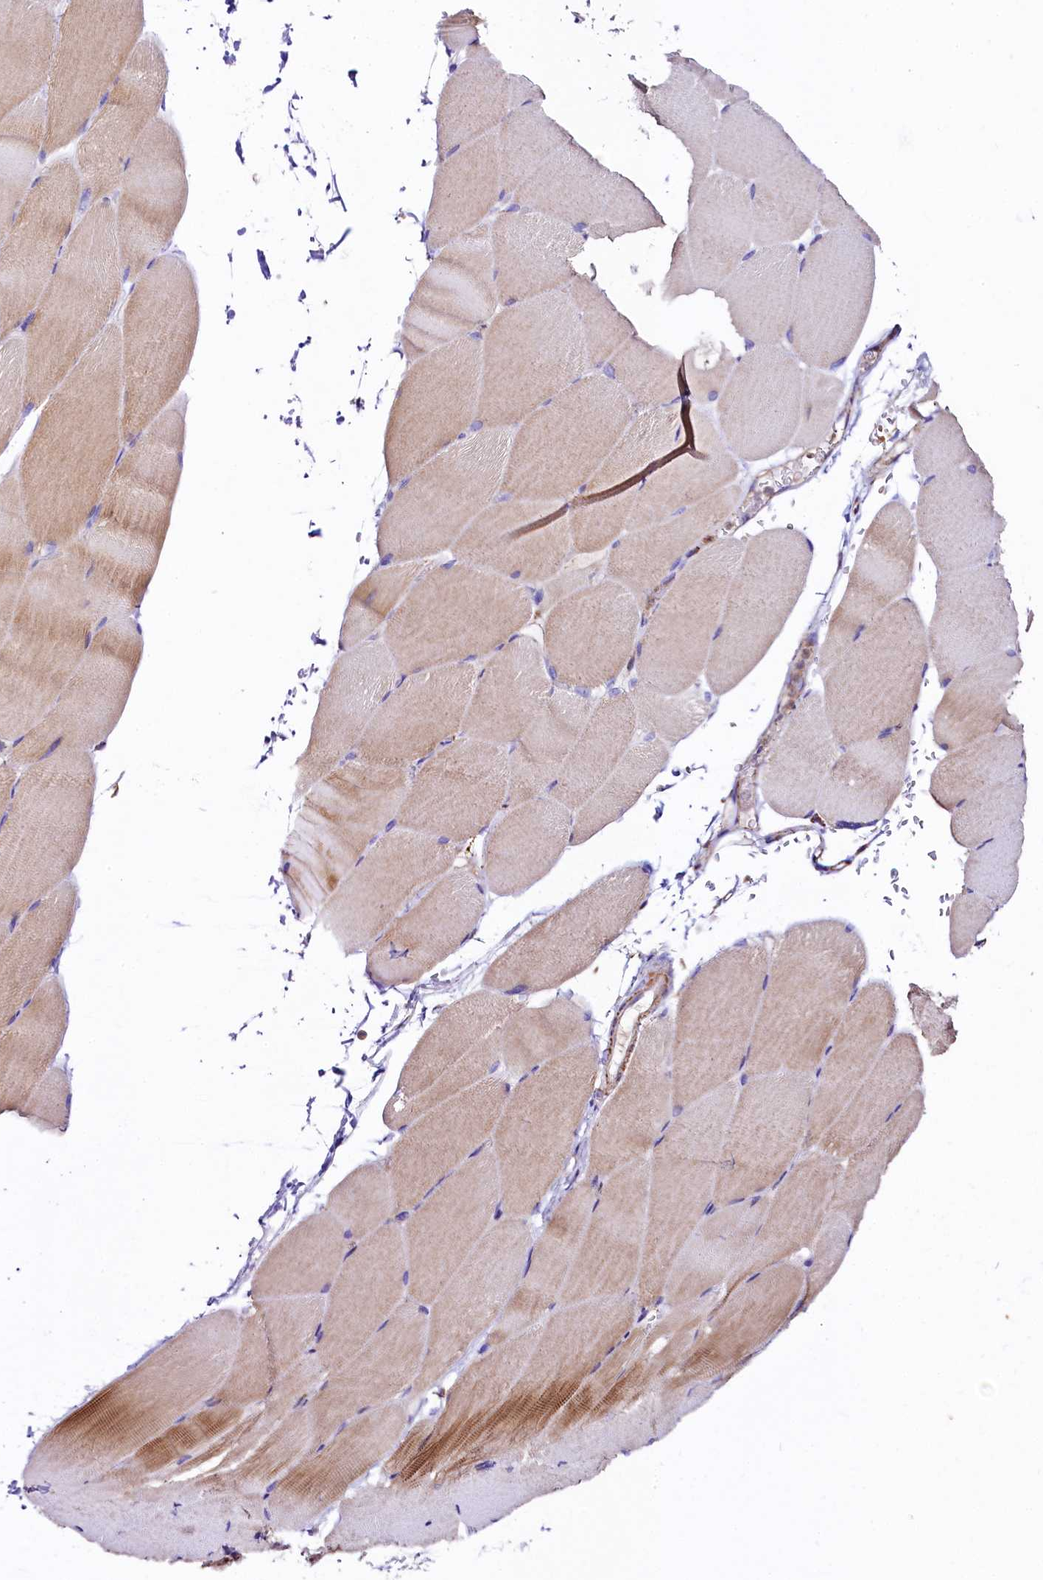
{"staining": {"intensity": "weak", "quantity": "25%-75%", "location": "cytoplasmic/membranous"}, "tissue": "skeletal muscle", "cell_type": "Myocytes", "image_type": "normal", "snomed": [{"axis": "morphology", "description": "Normal tissue, NOS"}, {"axis": "topography", "description": "Skeletal muscle"}, {"axis": "topography", "description": "Parathyroid gland"}], "caption": "IHC photomicrograph of unremarkable skeletal muscle: skeletal muscle stained using immunohistochemistry shows low levels of weak protein expression localized specifically in the cytoplasmic/membranous of myocytes, appearing as a cytoplasmic/membranous brown color.", "gene": "CLYBL", "patient": {"sex": "female", "age": 37}}